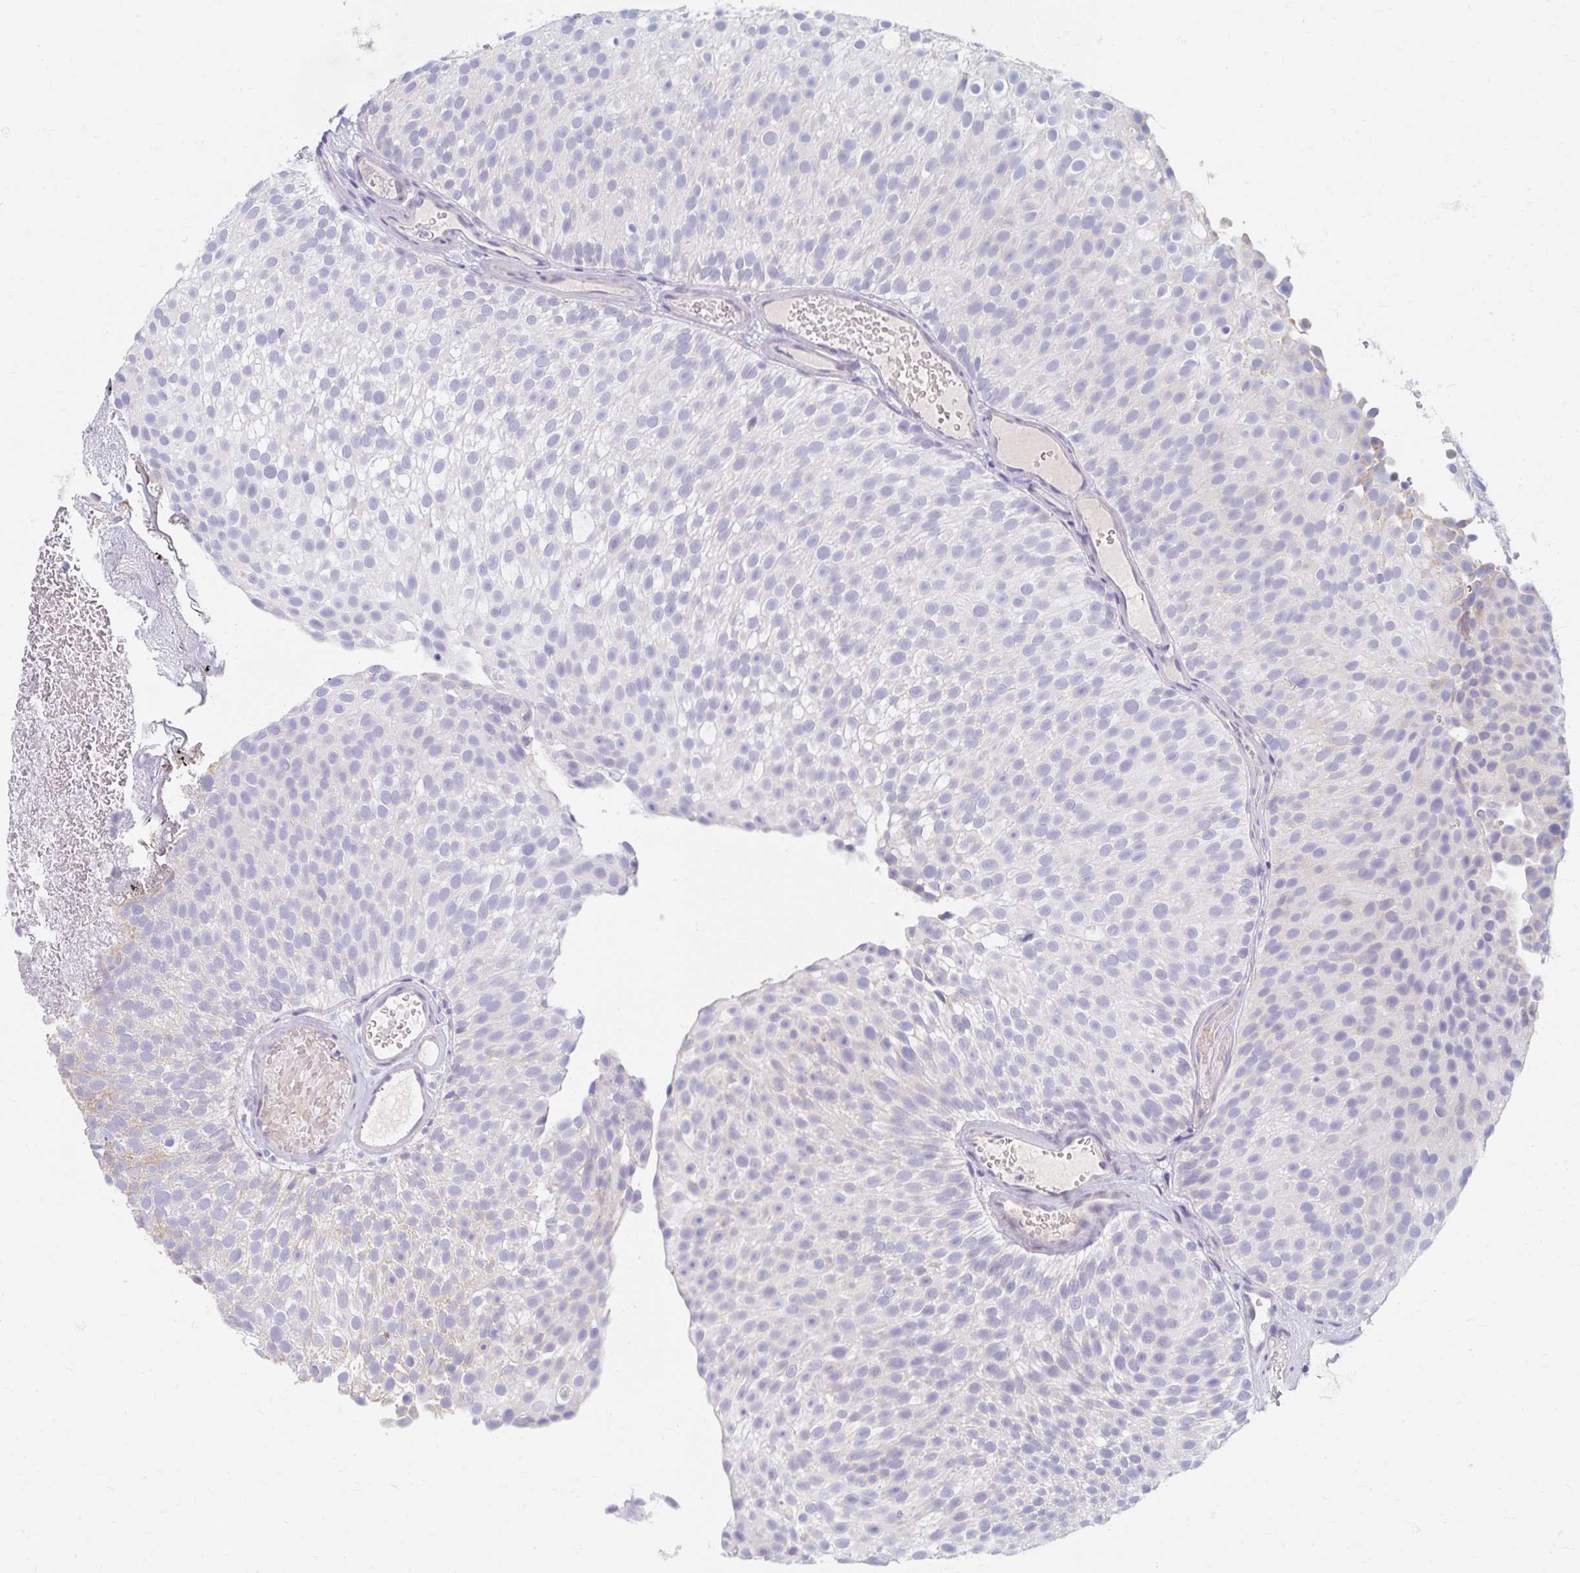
{"staining": {"intensity": "negative", "quantity": "none", "location": "none"}, "tissue": "urothelial cancer", "cell_type": "Tumor cells", "image_type": "cancer", "snomed": [{"axis": "morphology", "description": "Urothelial carcinoma, Low grade"}, {"axis": "topography", "description": "Urinary bladder"}], "caption": "IHC of urothelial cancer reveals no positivity in tumor cells. (DAB IHC with hematoxylin counter stain).", "gene": "MYLK2", "patient": {"sex": "male", "age": 78}}